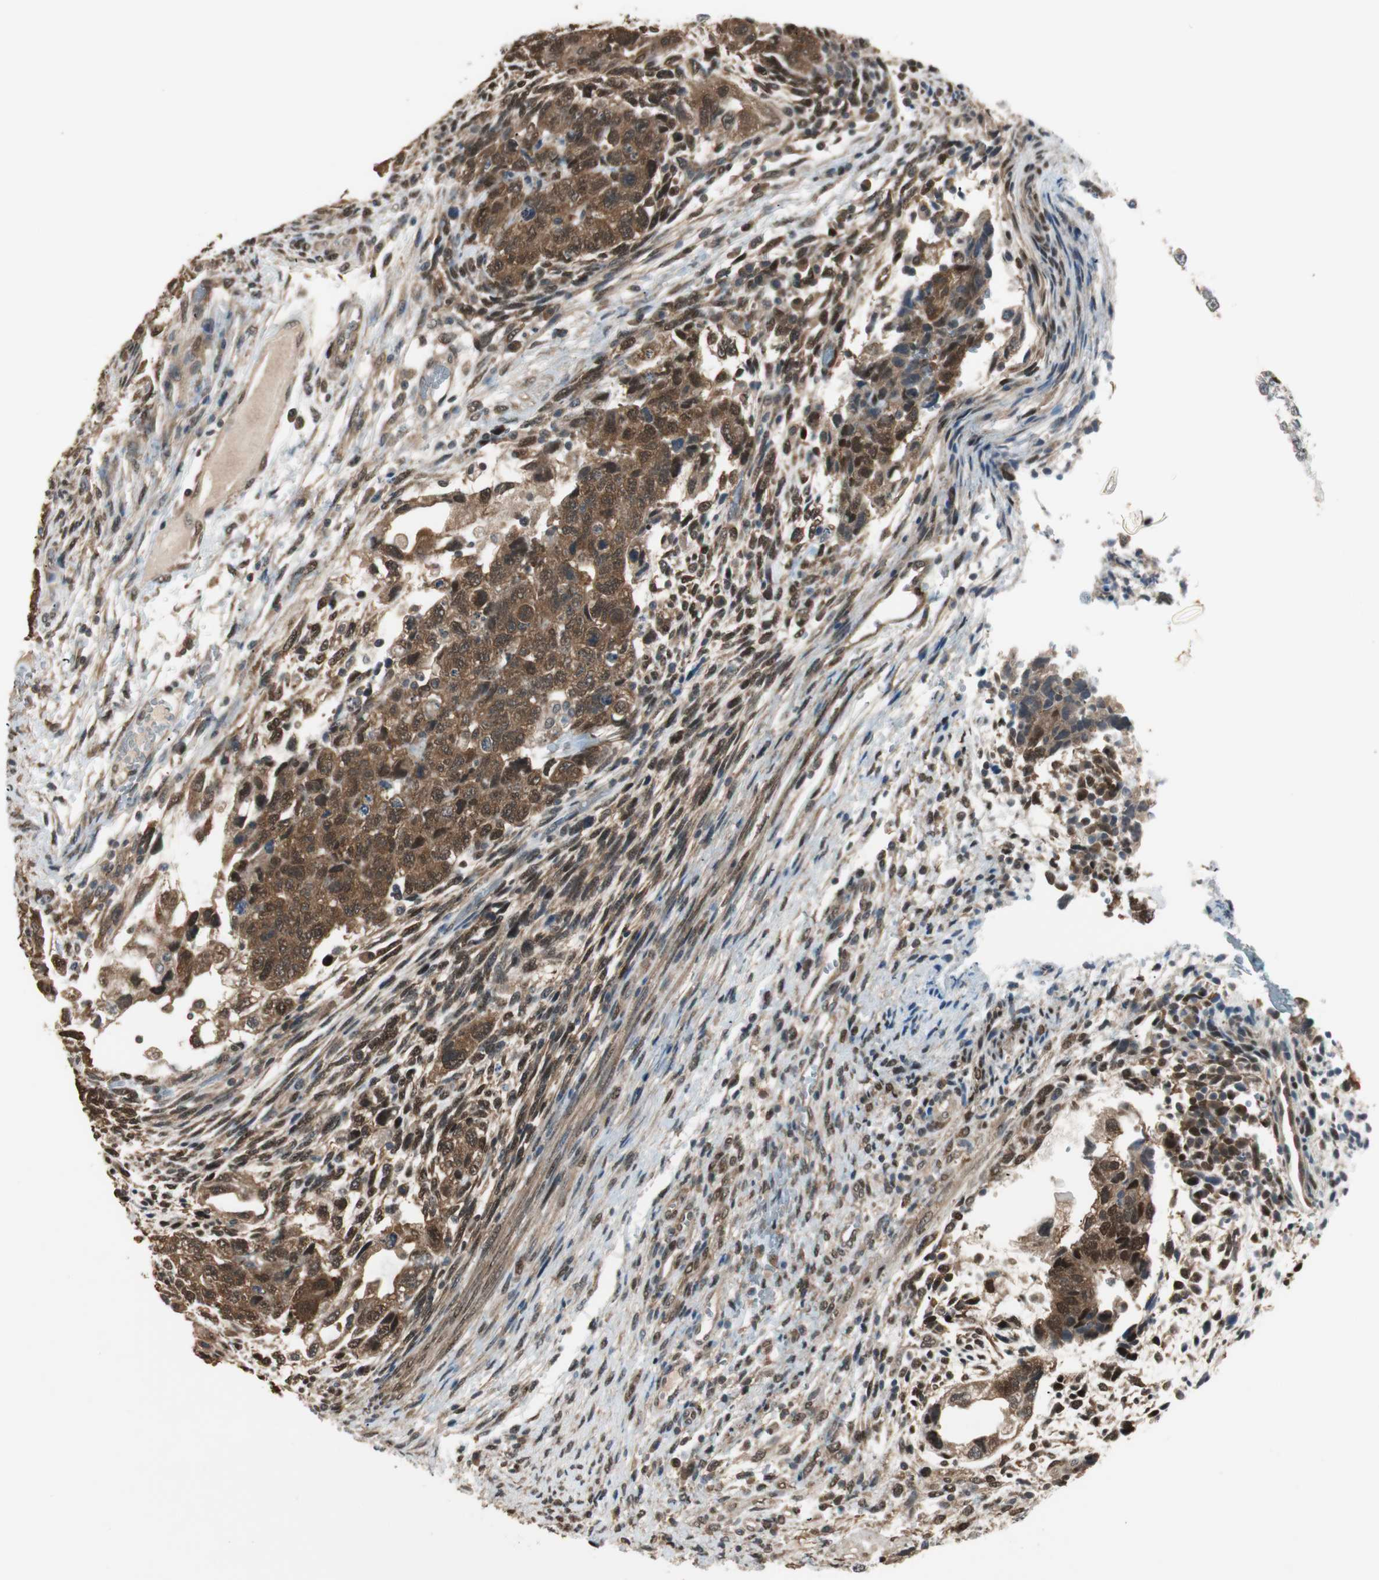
{"staining": {"intensity": "moderate", "quantity": ">75%", "location": "cytoplasmic/membranous"}, "tissue": "testis cancer", "cell_type": "Tumor cells", "image_type": "cancer", "snomed": [{"axis": "morphology", "description": "Normal tissue, NOS"}, {"axis": "morphology", "description": "Carcinoma, Embryonal, NOS"}, {"axis": "topography", "description": "Testis"}], "caption": "A brown stain labels moderate cytoplasmic/membranous positivity of a protein in human testis embryonal carcinoma tumor cells.", "gene": "USP5", "patient": {"sex": "male", "age": 36}}